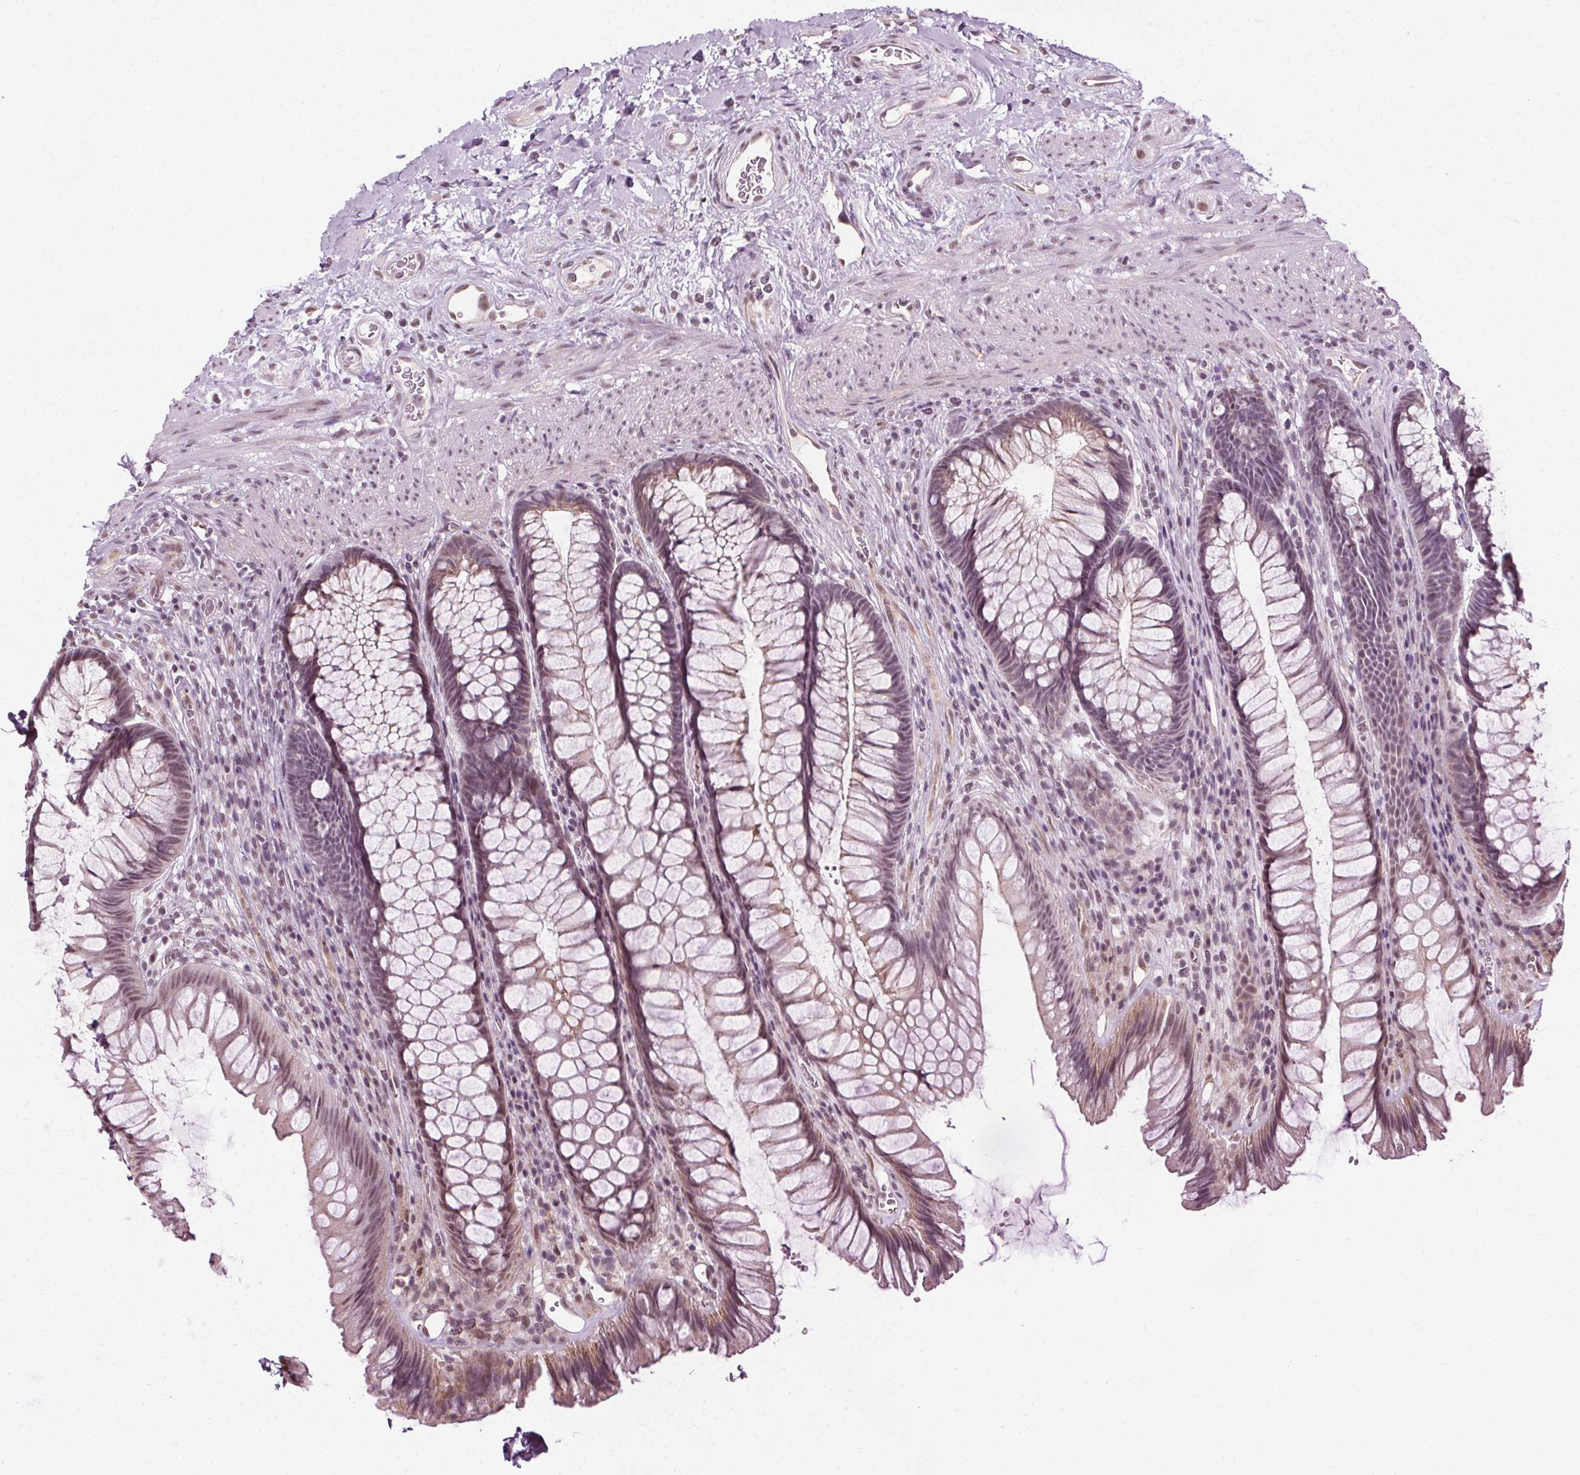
{"staining": {"intensity": "weak", "quantity": "25%-75%", "location": "cytoplasmic/membranous,nuclear"}, "tissue": "rectum", "cell_type": "Glandular cells", "image_type": "normal", "snomed": [{"axis": "morphology", "description": "Normal tissue, NOS"}, {"axis": "topography", "description": "Rectum"}], "caption": "Glandular cells show weak cytoplasmic/membranous,nuclear expression in approximately 25%-75% of cells in unremarkable rectum. The staining is performed using DAB brown chromogen to label protein expression. The nuclei are counter-stained blue using hematoxylin.", "gene": "CEBPA", "patient": {"sex": "male", "age": 53}}